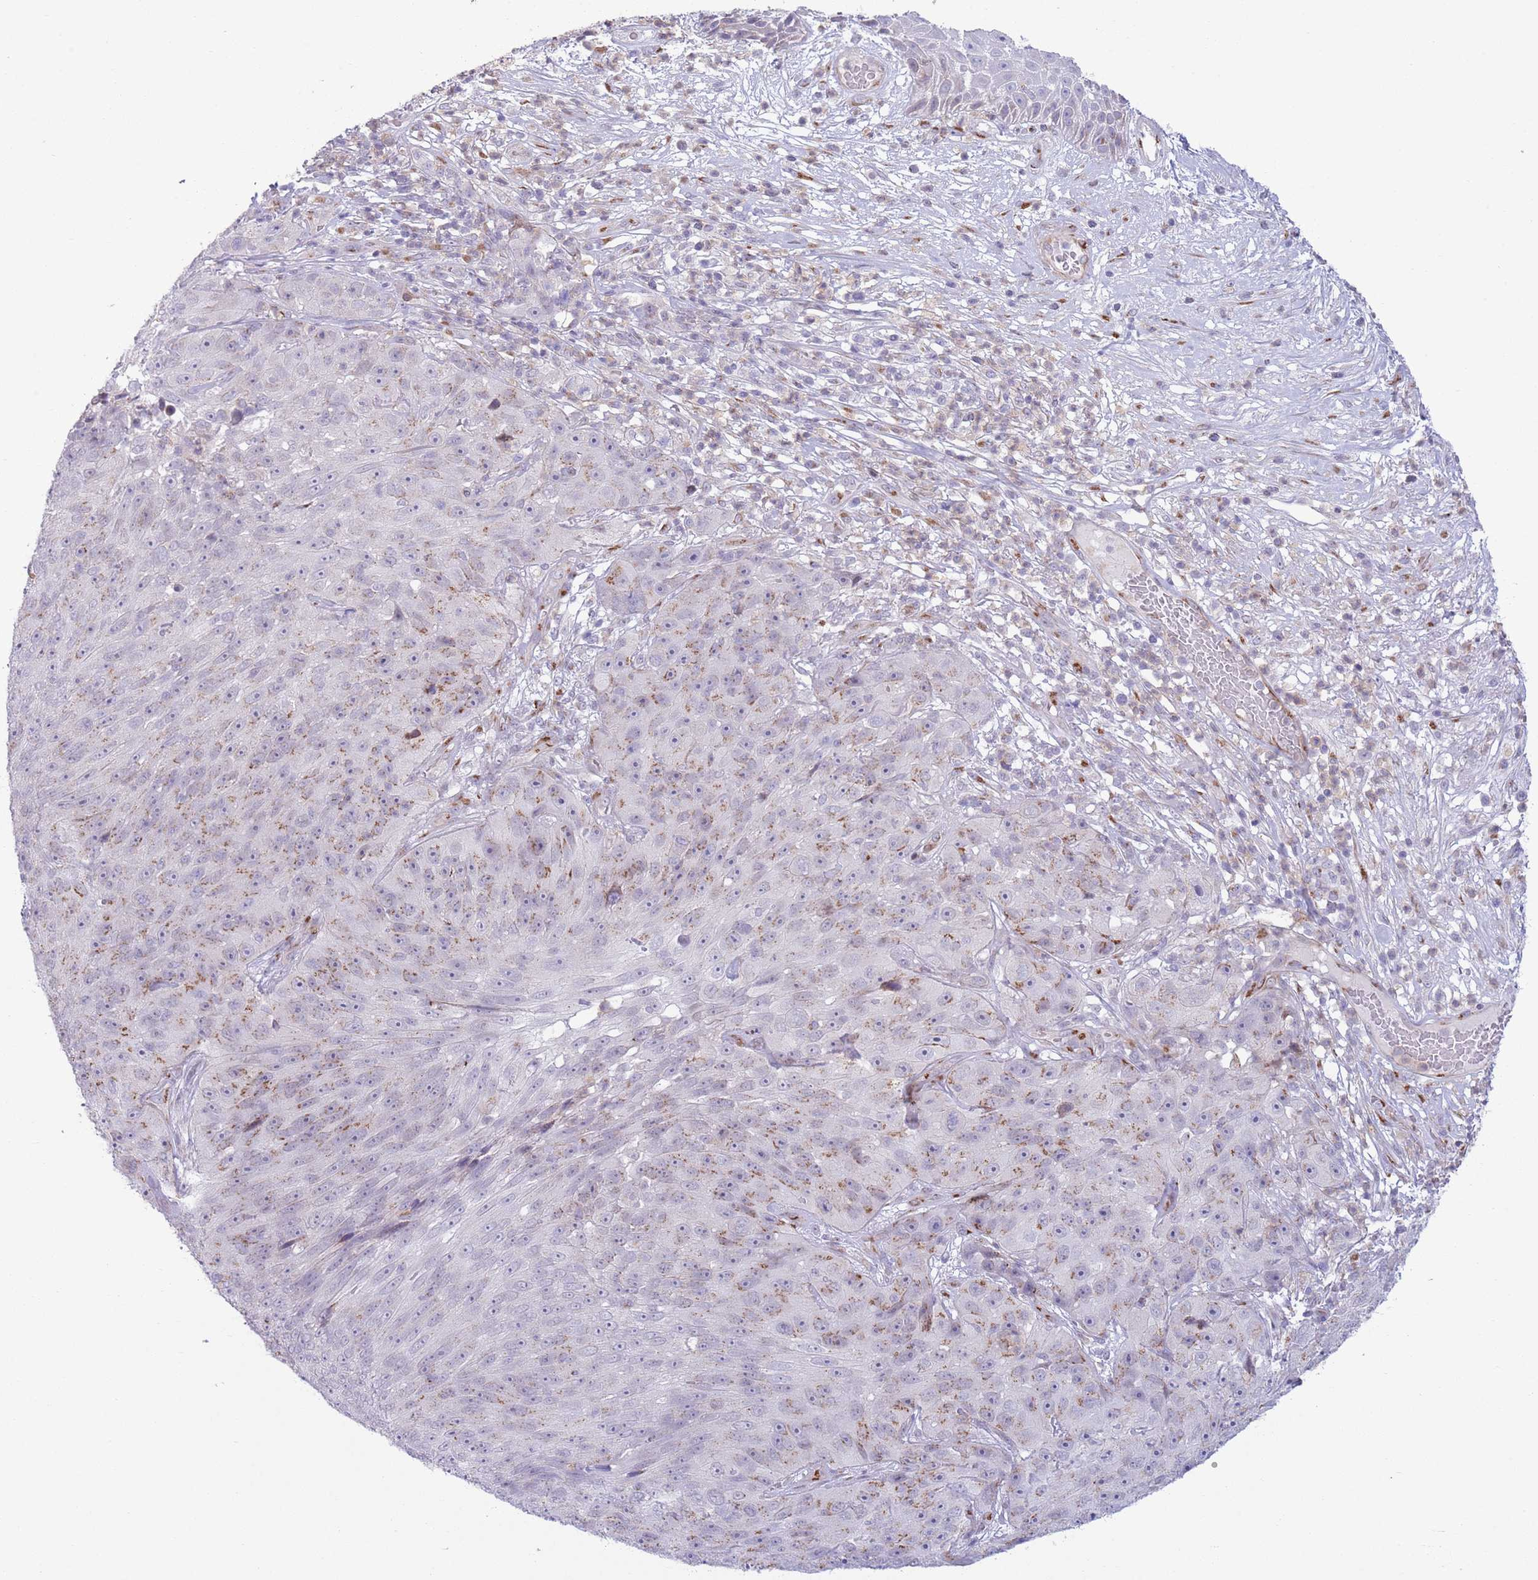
{"staining": {"intensity": "moderate", "quantity": ">75%", "location": "cytoplasmic/membranous"}, "tissue": "skin cancer", "cell_type": "Tumor cells", "image_type": "cancer", "snomed": [{"axis": "morphology", "description": "Squamous cell carcinoma, NOS"}, {"axis": "topography", "description": "Skin"}], "caption": "Immunohistochemistry (IHC) of human skin cancer exhibits medium levels of moderate cytoplasmic/membranous expression in about >75% of tumor cells.", "gene": "C20orf96", "patient": {"sex": "female", "age": 87}}